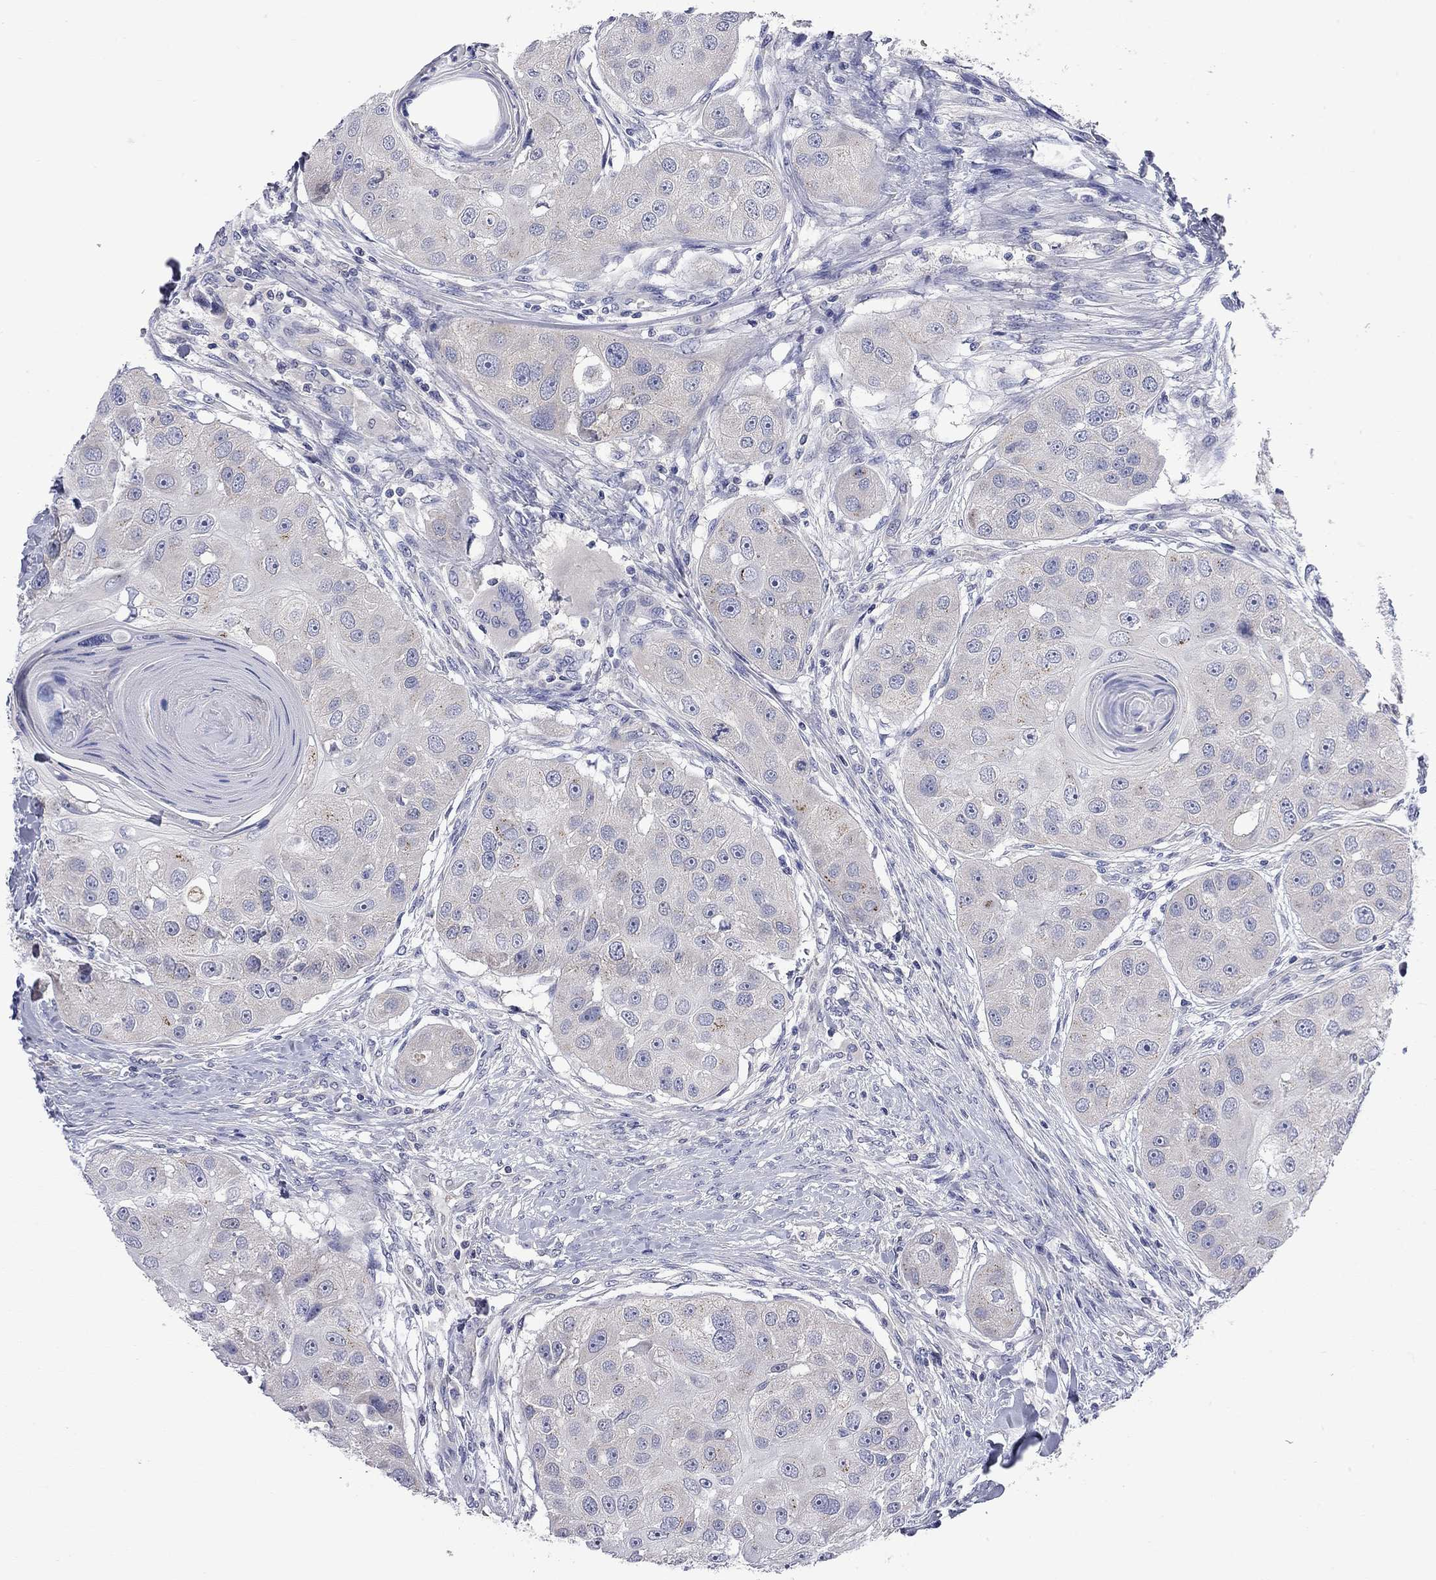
{"staining": {"intensity": "negative", "quantity": "none", "location": "none"}, "tissue": "head and neck cancer", "cell_type": "Tumor cells", "image_type": "cancer", "snomed": [{"axis": "morphology", "description": "Normal tissue, NOS"}, {"axis": "morphology", "description": "Squamous cell carcinoma, NOS"}, {"axis": "topography", "description": "Skeletal muscle"}, {"axis": "topography", "description": "Head-Neck"}], "caption": "Tumor cells show no significant positivity in head and neck cancer (squamous cell carcinoma).", "gene": "ABCB4", "patient": {"sex": "male", "age": 51}}